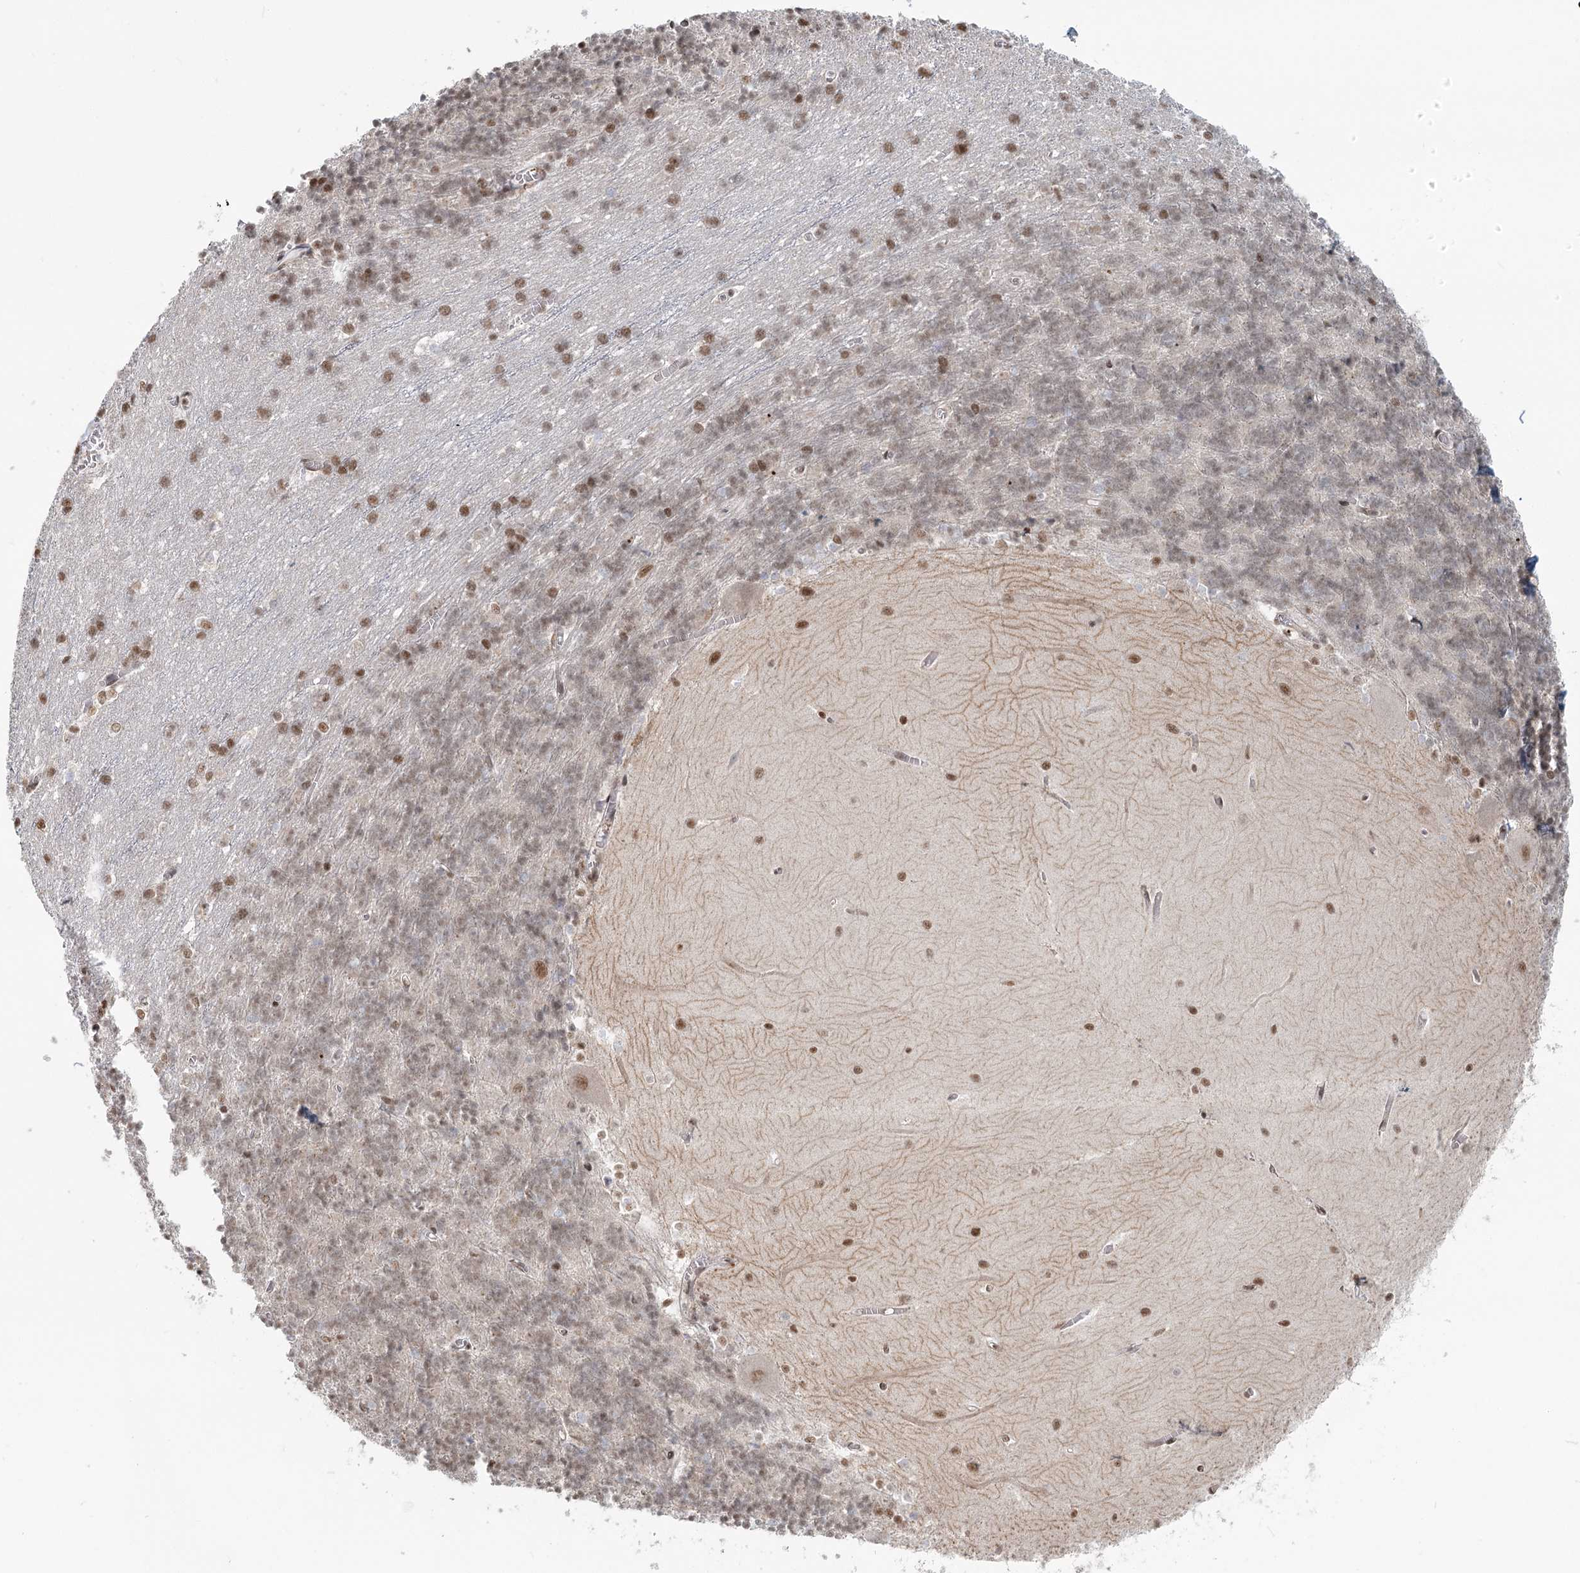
{"staining": {"intensity": "weak", "quantity": ">75%", "location": "nuclear"}, "tissue": "cerebellum", "cell_type": "Cells in granular layer", "image_type": "normal", "snomed": [{"axis": "morphology", "description": "Normal tissue, NOS"}, {"axis": "topography", "description": "Cerebellum"}], "caption": "Cerebellum stained with immunohistochemistry exhibits weak nuclear positivity in approximately >75% of cells in granular layer. The staining is performed using DAB brown chromogen to label protein expression. The nuclei are counter-stained blue using hematoxylin.", "gene": "R3HCC1L", "patient": {"sex": "male", "age": 37}}